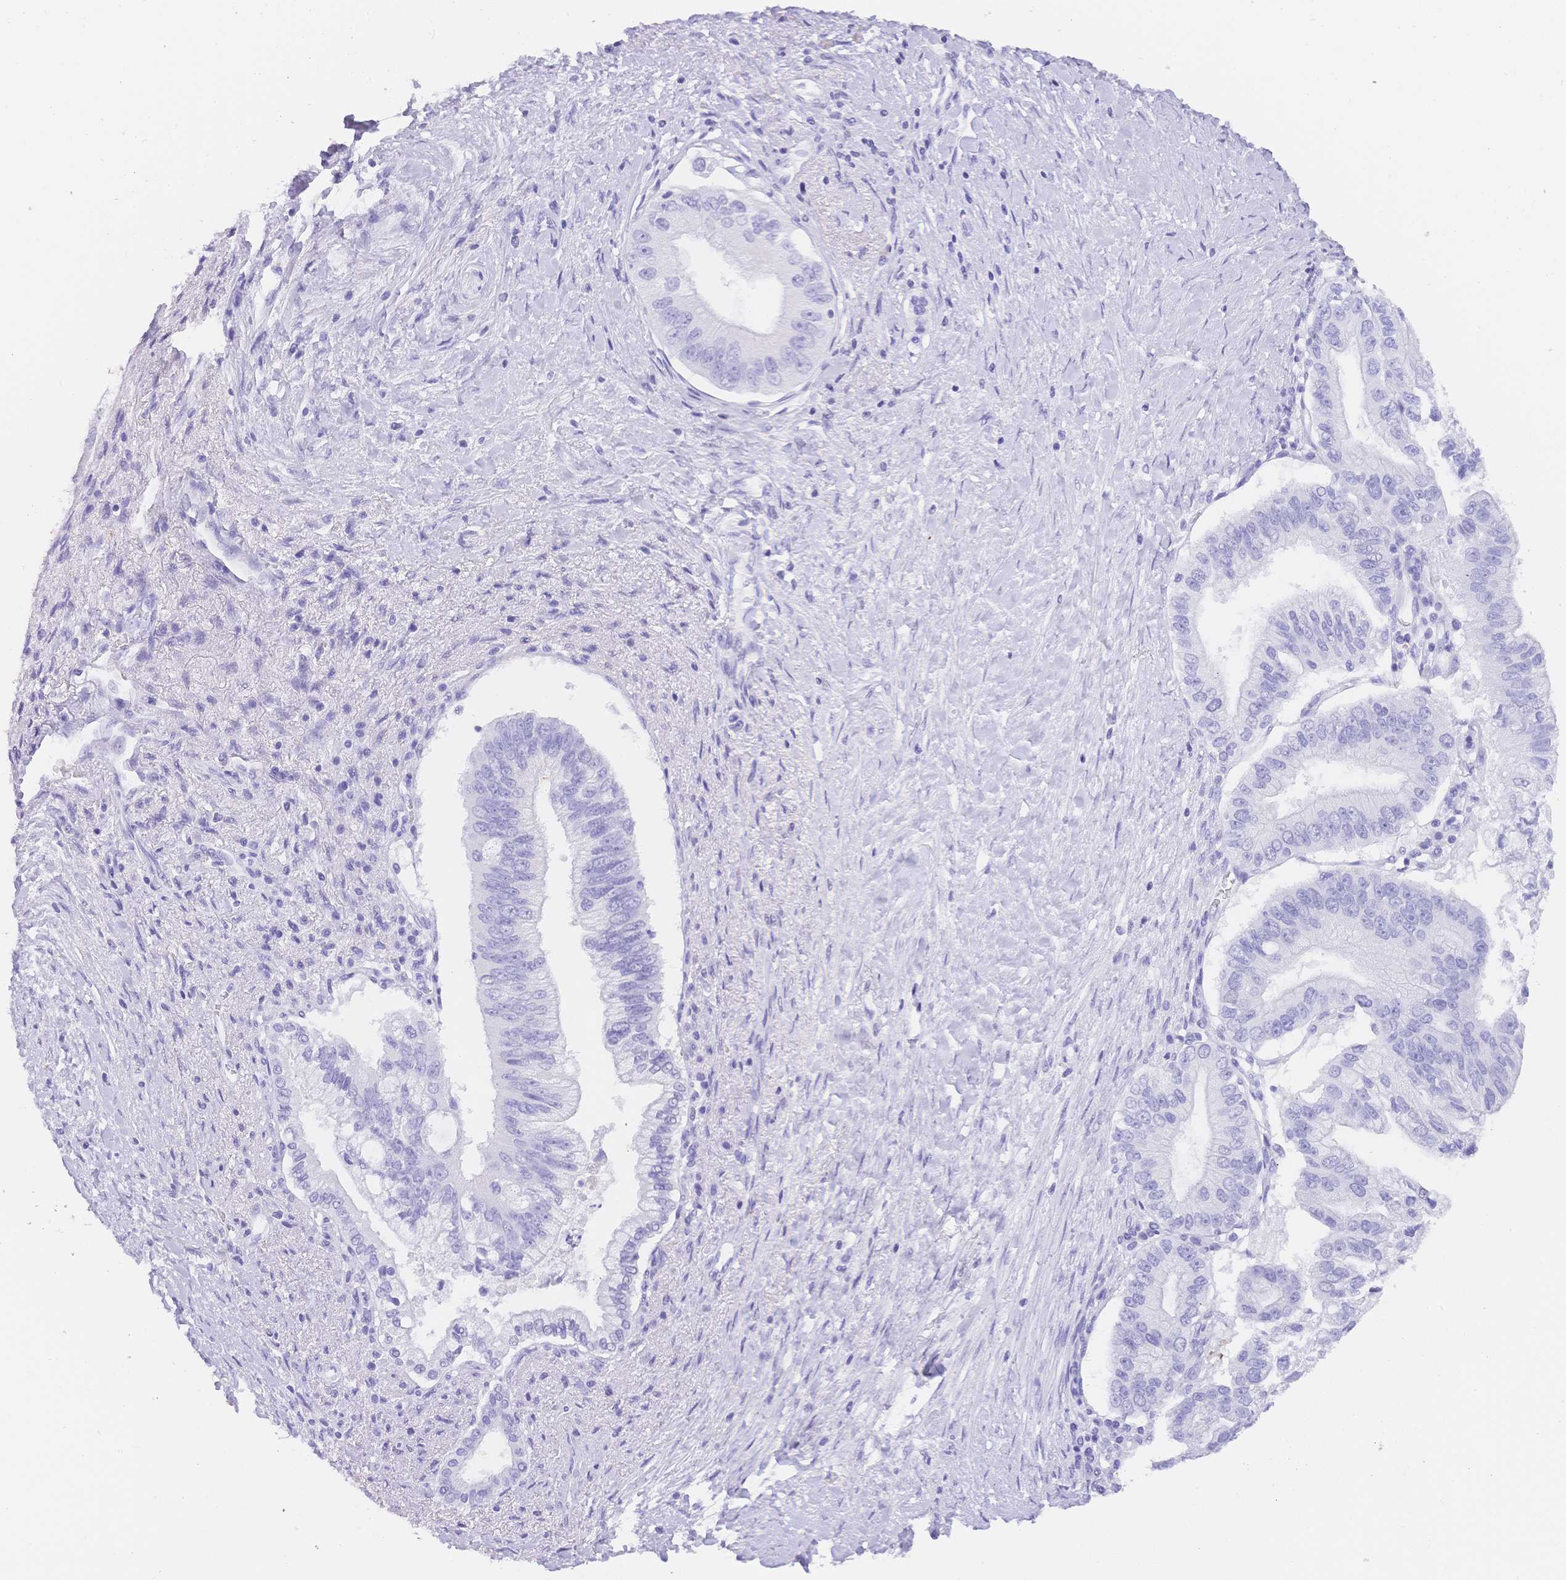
{"staining": {"intensity": "negative", "quantity": "none", "location": "none"}, "tissue": "pancreatic cancer", "cell_type": "Tumor cells", "image_type": "cancer", "snomed": [{"axis": "morphology", "description": "Adenocarcinoma, NOS"}, {"axis": "topography", "description": "Pancreas"}], "caption": "IHC image of pancreatic cancer stained for a protein (brown), which reveals no positivity in tumor cells.", "gene": "MUC21", "patient": {"sex": "male", "age": 70}}